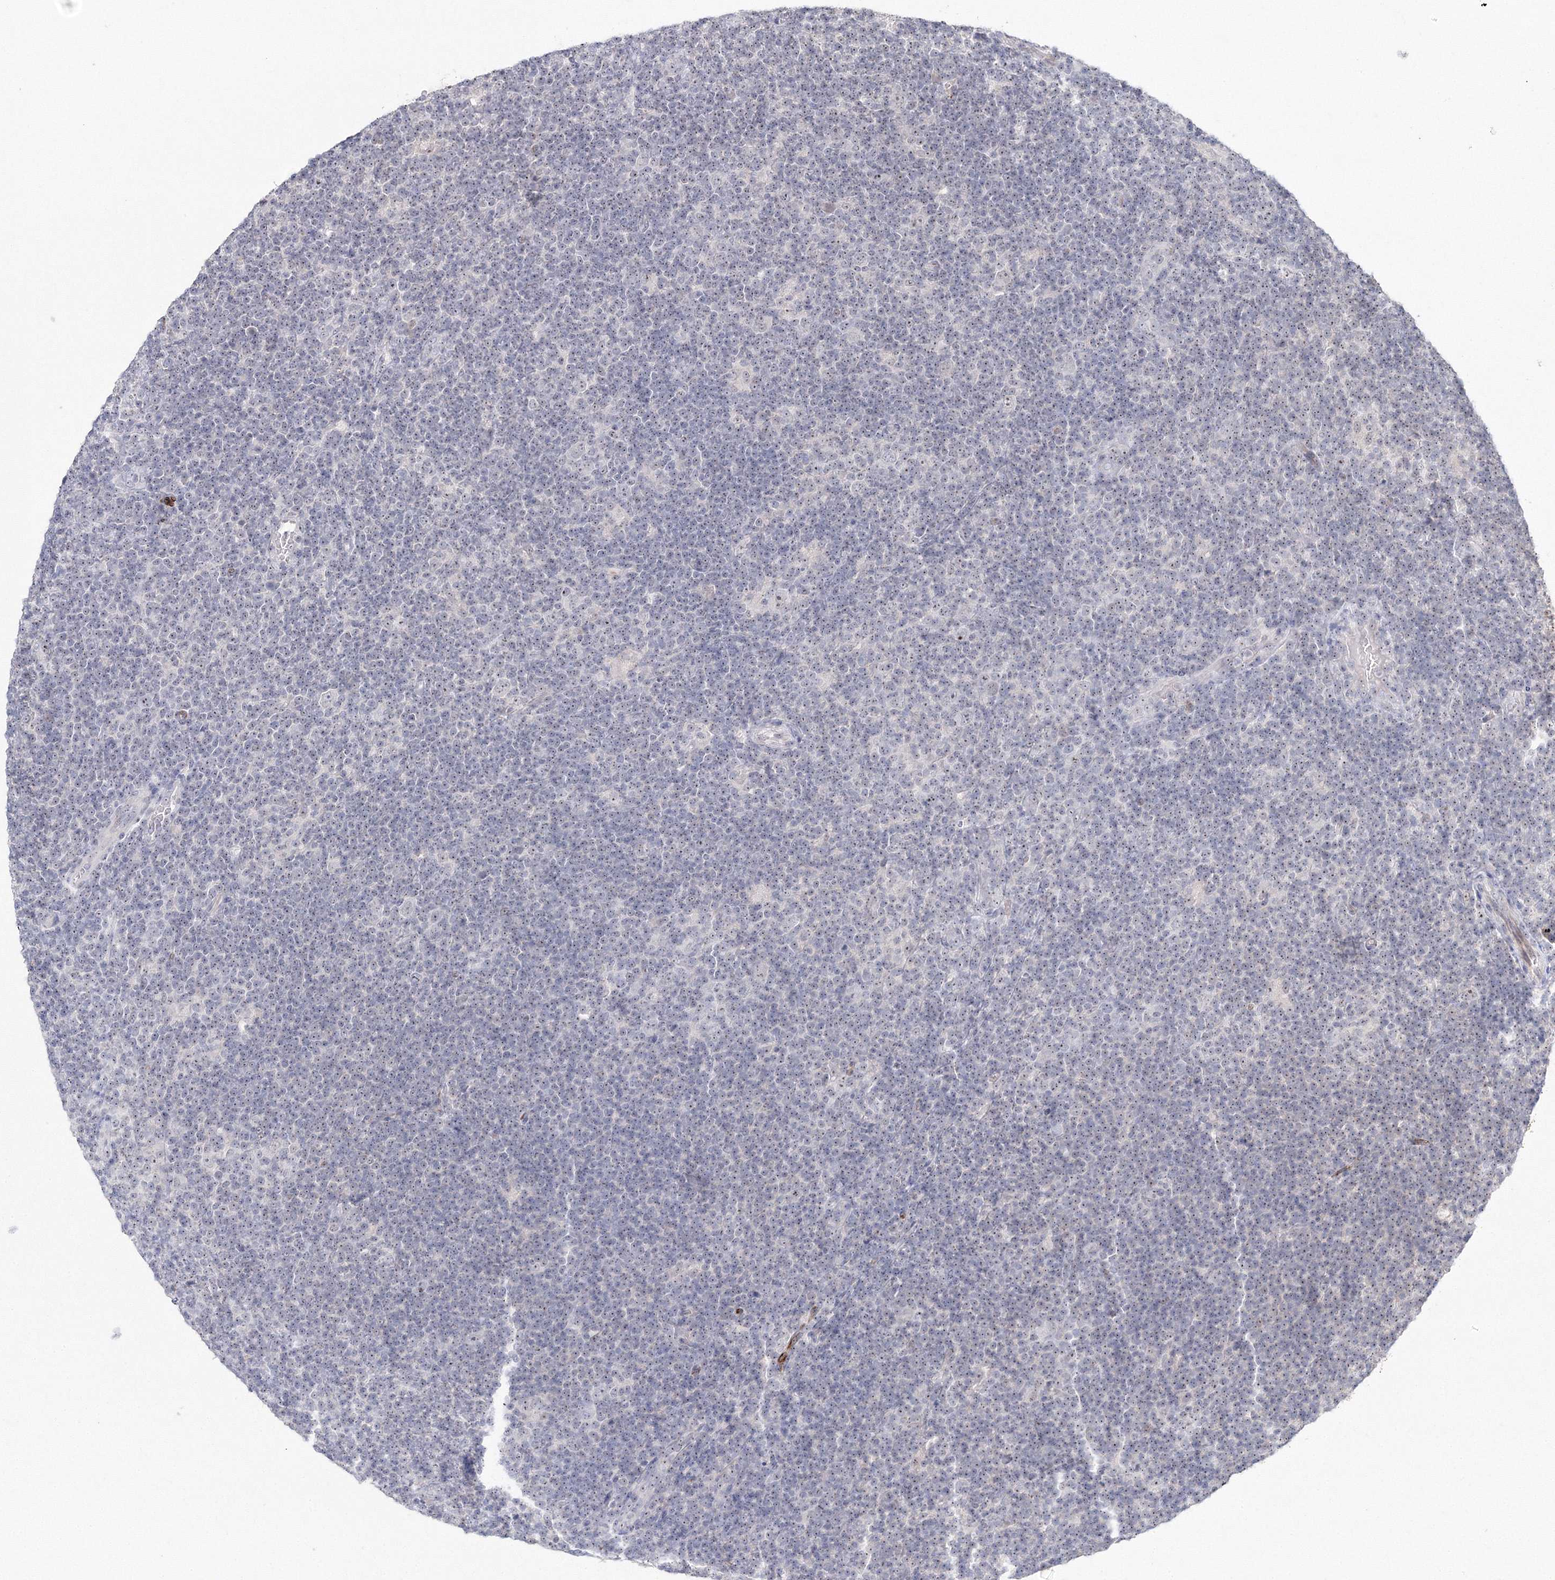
{"staining": {"intensity": "weak", "quantity": "25%-75%", "location": "nuclear"}, "tissue": "lymphoma", "cell_type": "Tumor cells", "image_type": "cancer", "snomed": [{"axis": "morphology", "description": "Hodgkin's disease, NOS"}, {"axis": "topography", "description": "Lymph node"}], "caption": "About 25%-75% of tumor cells in human lymphoma demonstrate weak nuclear protein positivity as visualized by brown immunohistochemical staining.", "gene": "SIRT7", "patient": {"sex": "female", "age": 57}}